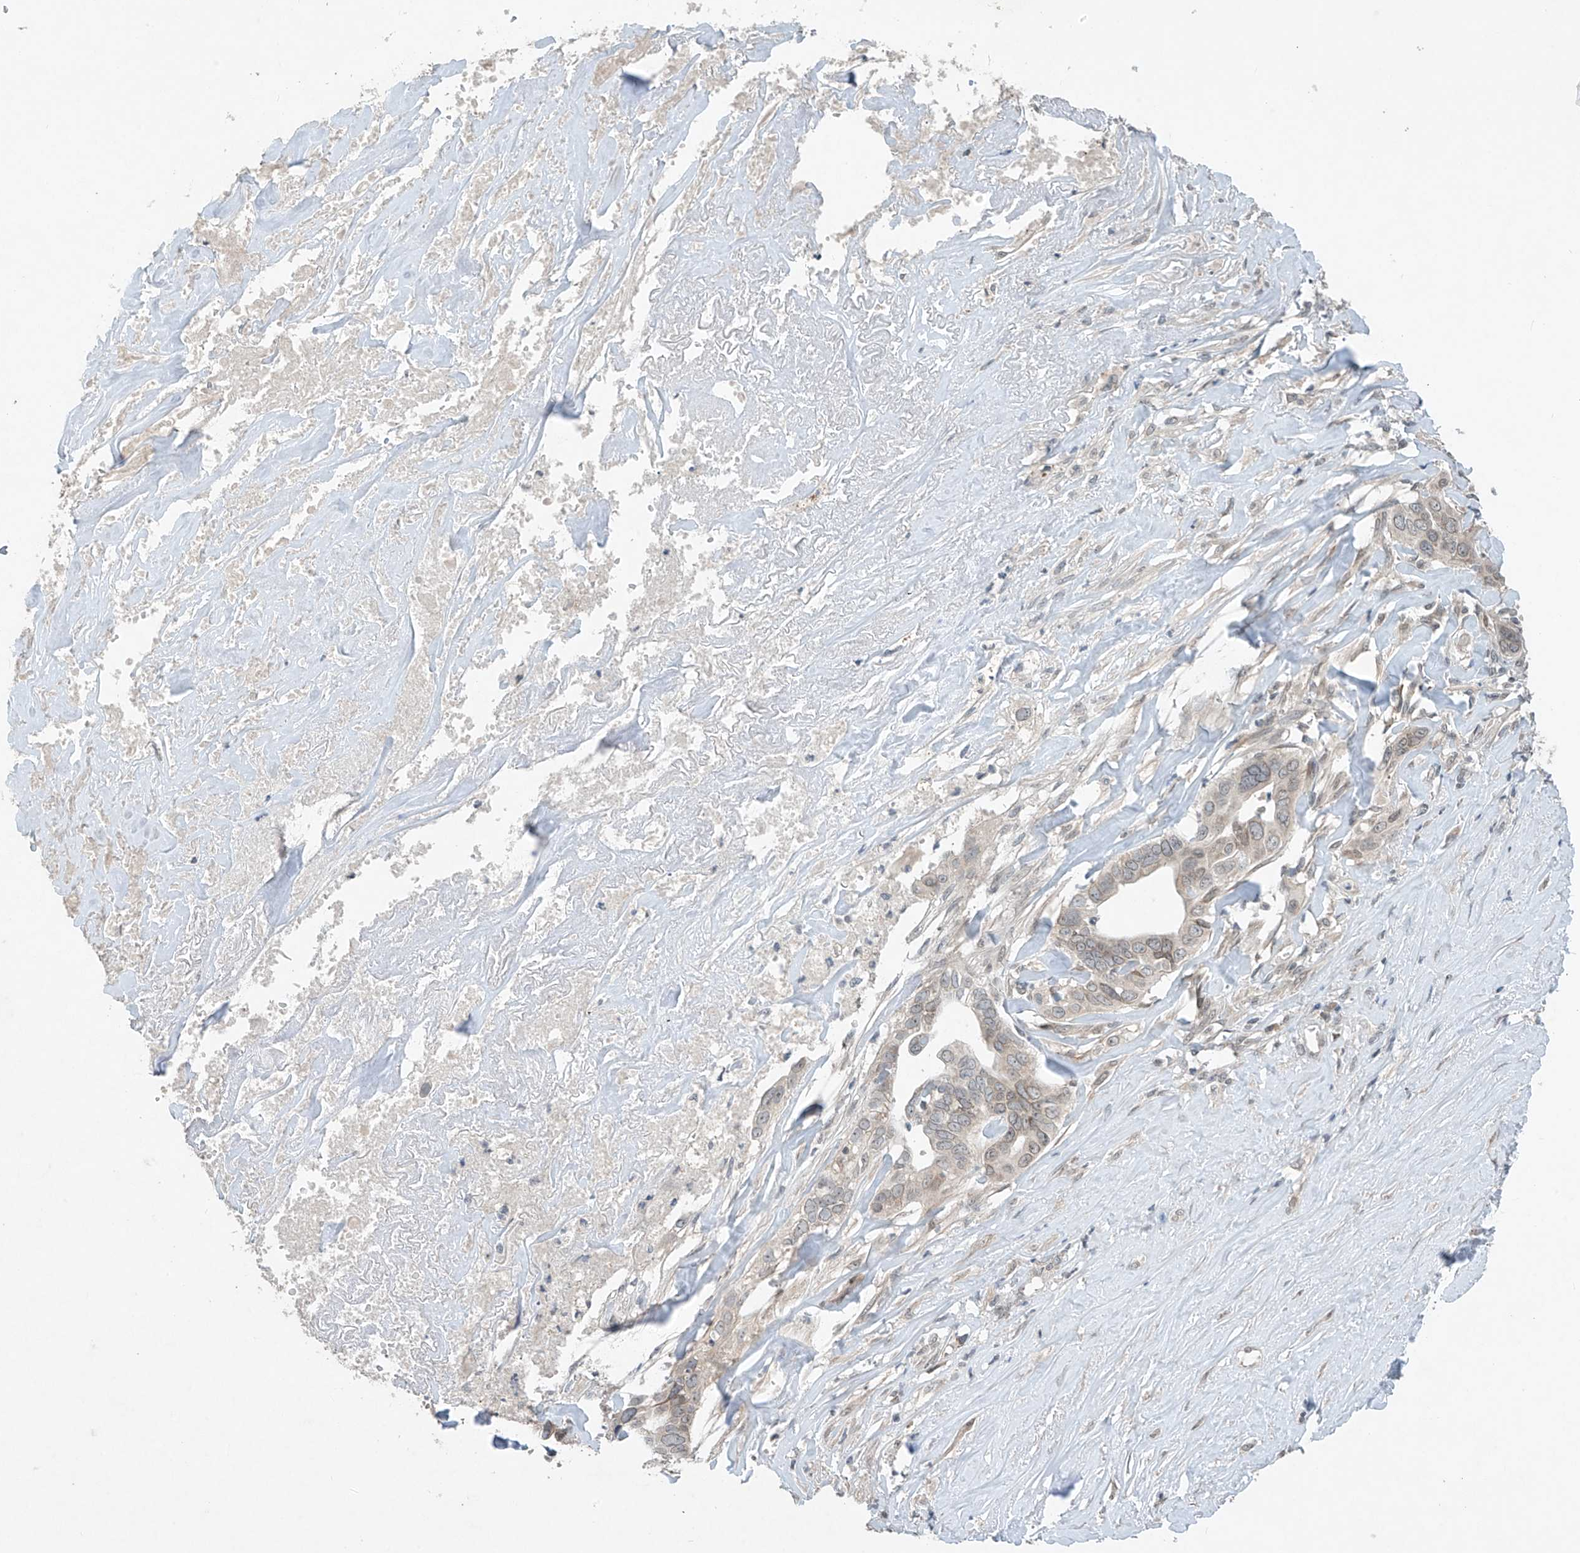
{"staining": {"intensity": "negative", "quantity": "none", "location": "none"}, "tissue": "liver cancer", "cell_type": "Tumor cells", "image_type": "cancer", "snomed": [{"axis": "morphology", "description": "Cholangiocarcinoma"}, {"axis": "topography", "description": "Liver"}], "caption": "IHC of human liver cancer demonstrates no expression in tumor cells.", "gene": "RPL34", "patient": {"sex": "female", "age": 79}}